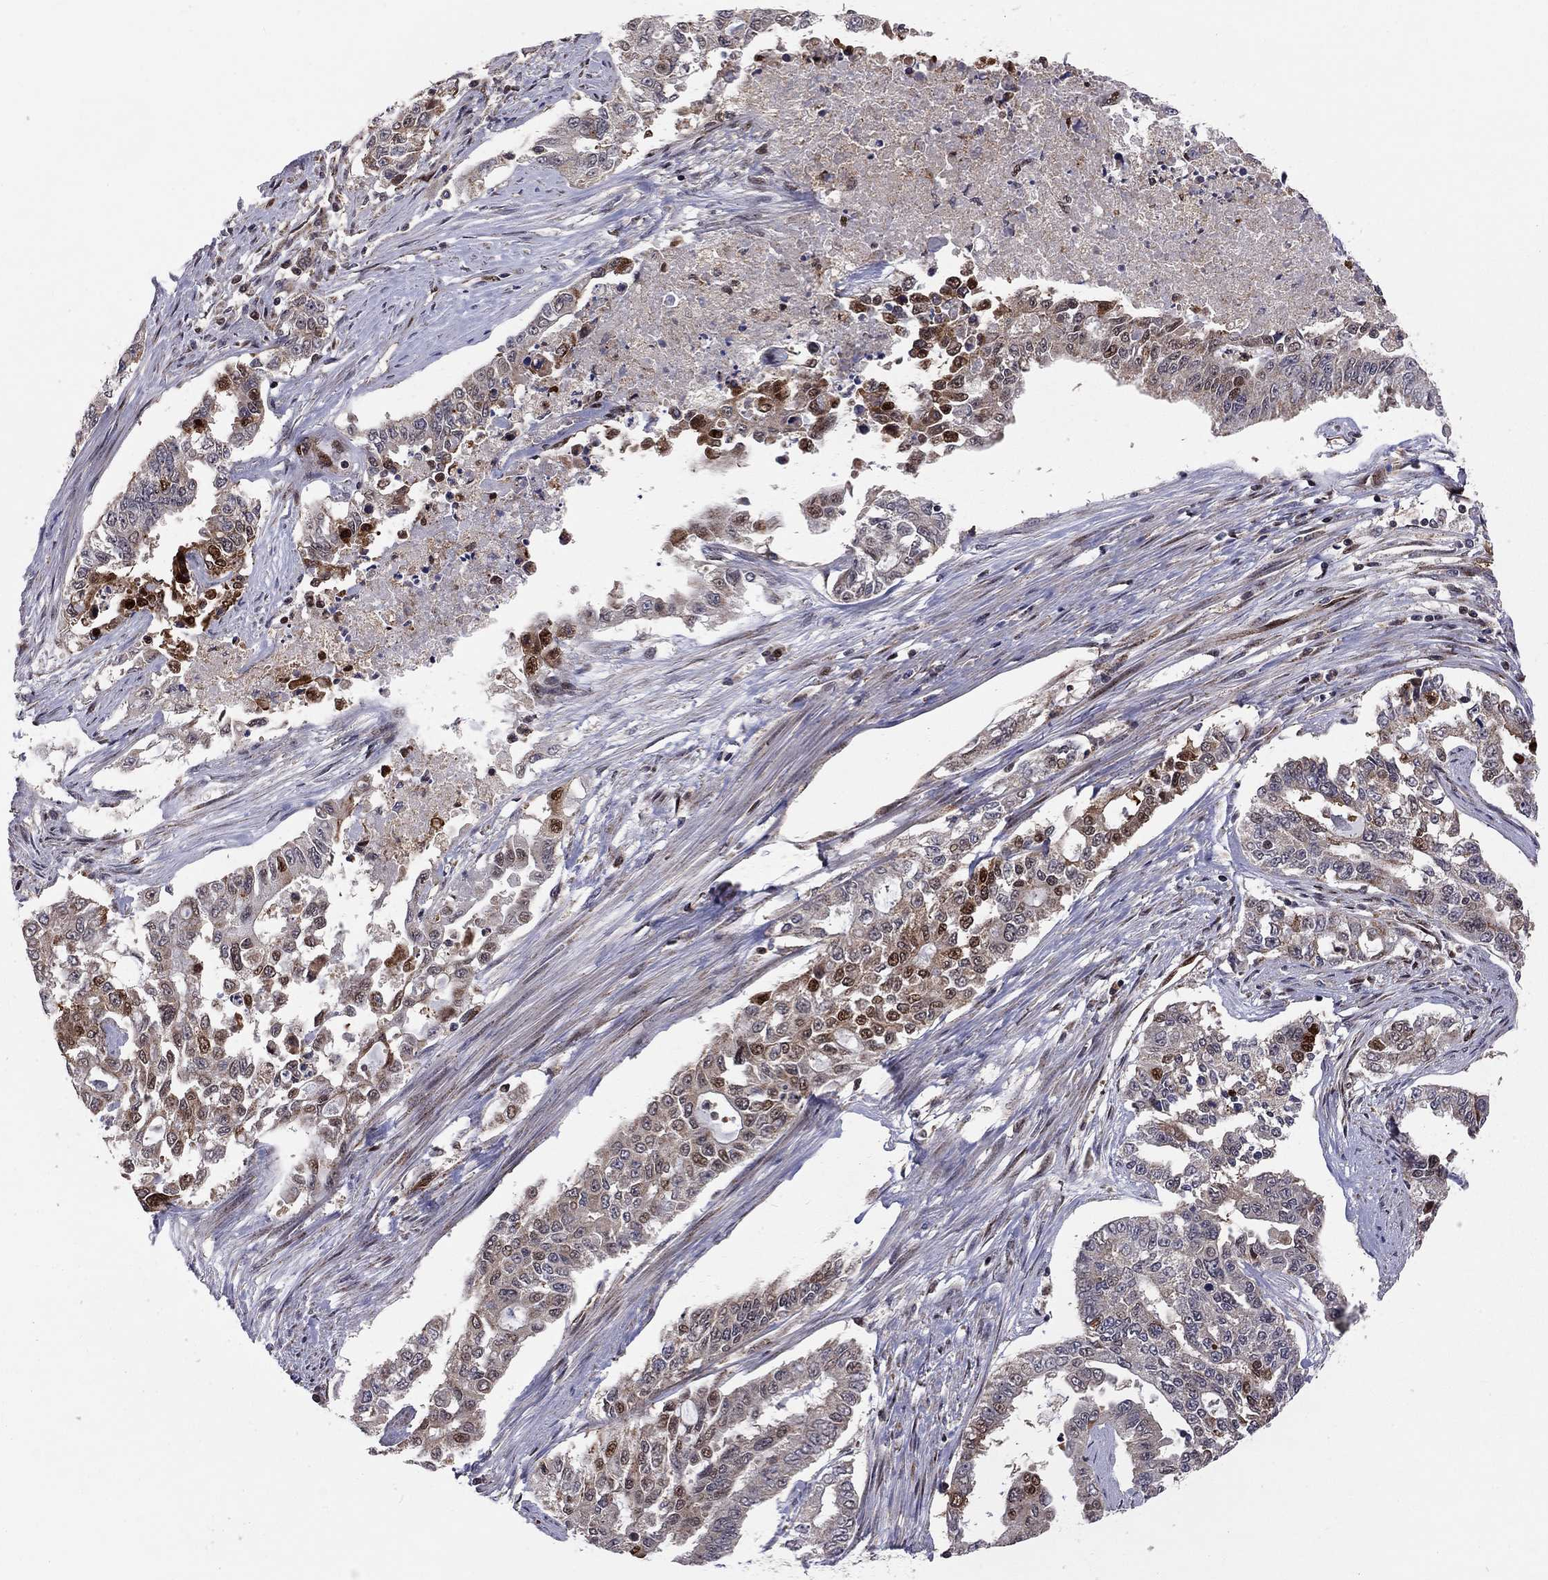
{"staining": {"intensity": "strong", "quantity": "<25%", "location": "nuclear"}, "tissue": "endometrial cancer", "cell_type": "Tumor cells", "image_type": "cancer", "snomed": [{"axis": "morphology", "description": "Adenocarcinoma, NOS"}, {"axis": "topography", "description": "Uterus"}], "caption": "Immunohistochemical staining of endometrial cancer (adenocarcinoma) exhibits strong nuclear protein positivity in approximately <25% of tumor cells.", "gene": "ELOB", "patient": {"sex": "female", "age": 59}}